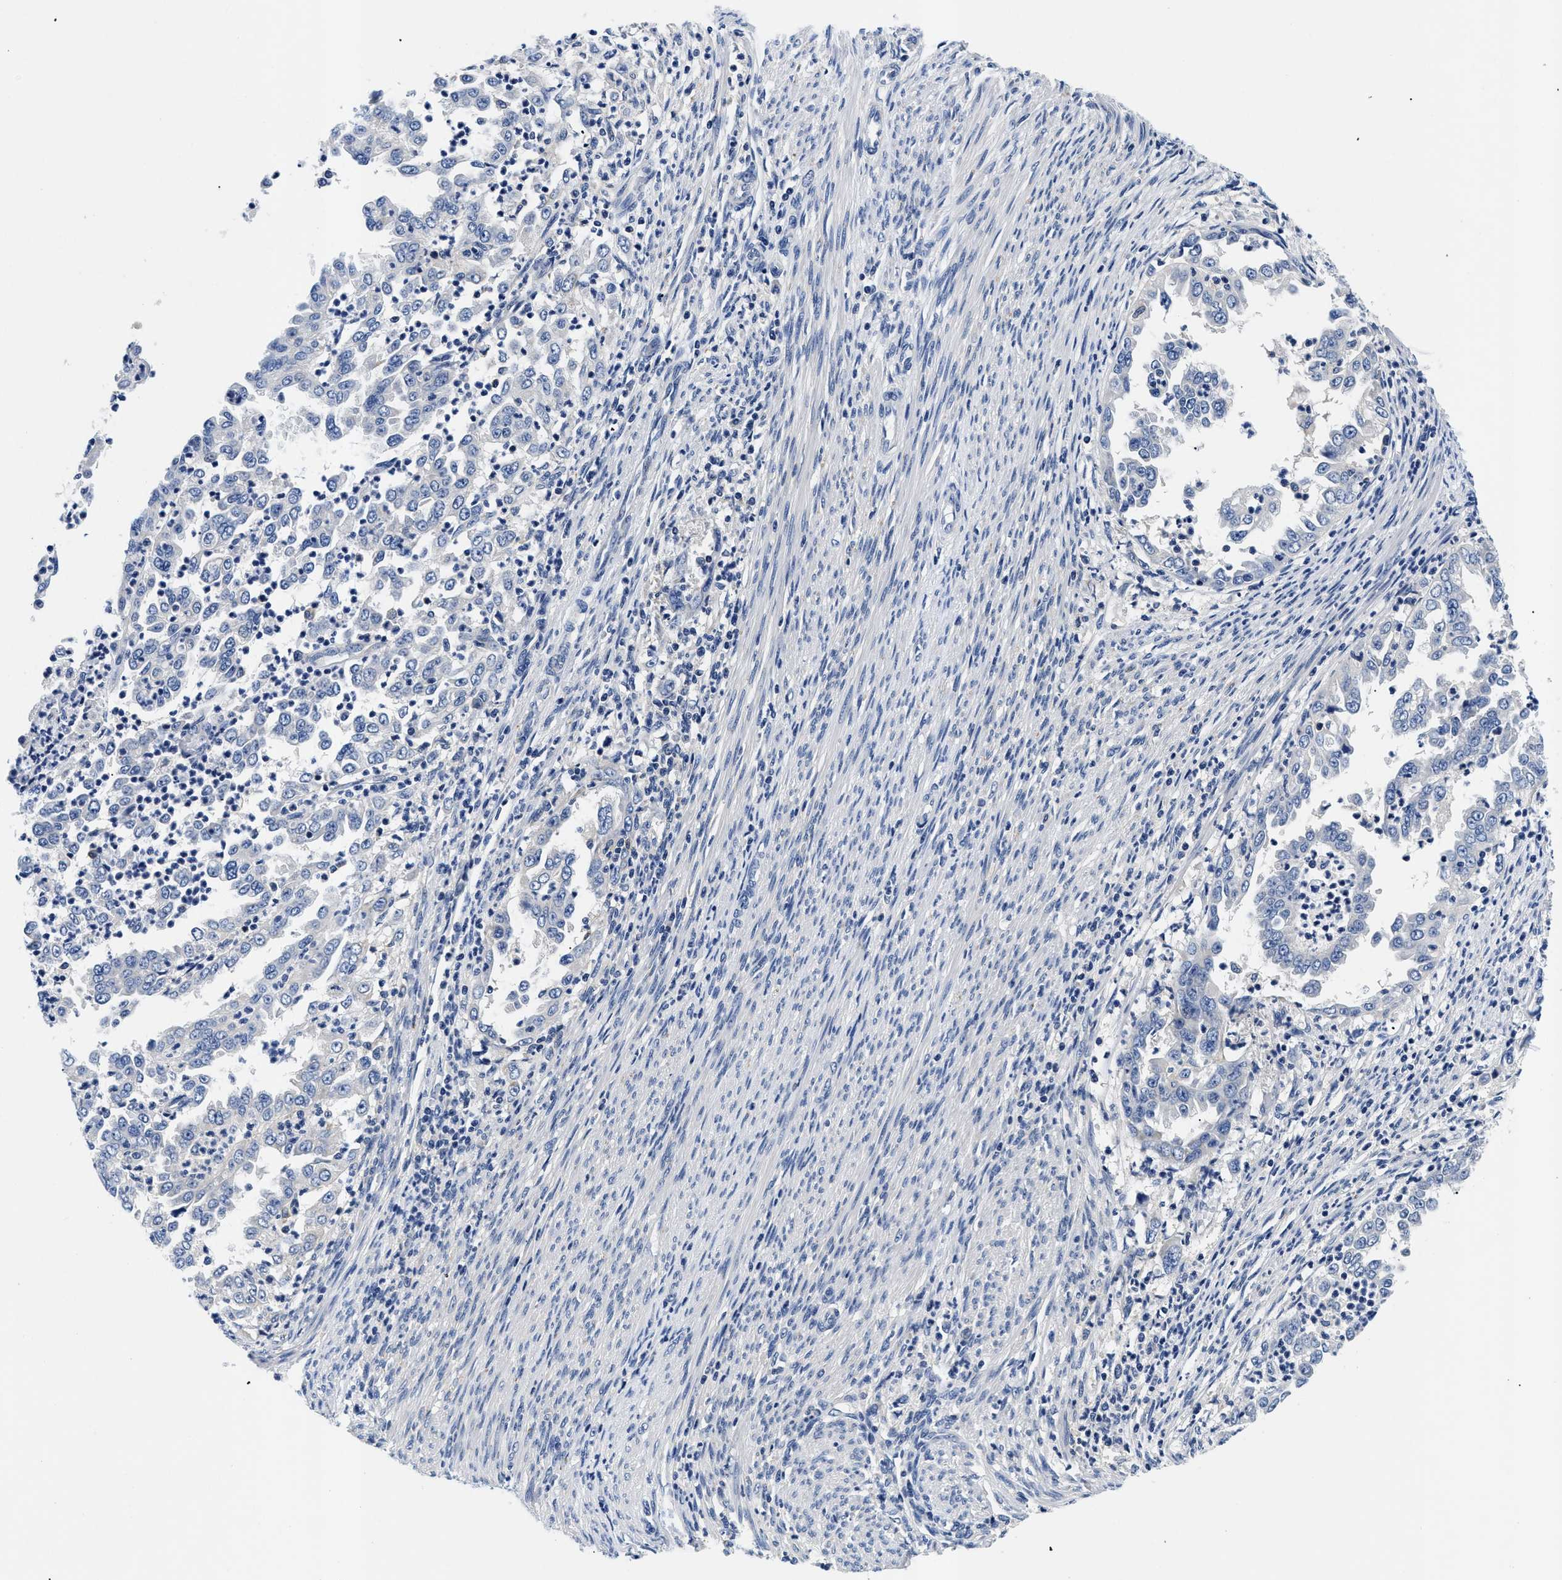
{"staining": {"intensity": "negative", "quantity": "none", "location": "none"}, "tissue": "endometrial cancer", "cell_type": "Tumor cells", "image_type": "cancer", "snomed": [{"axis": "morphology", "description": "Adenocarcinoma, NOS"}, {"axis": "topography", "description": "Endometrium"}], "caption": "Micrograph shows no significant protein staining in tumor cells of endometrial cancer.", "gene": "MEA1", "patient": {"sex": "female", "age": 85}}